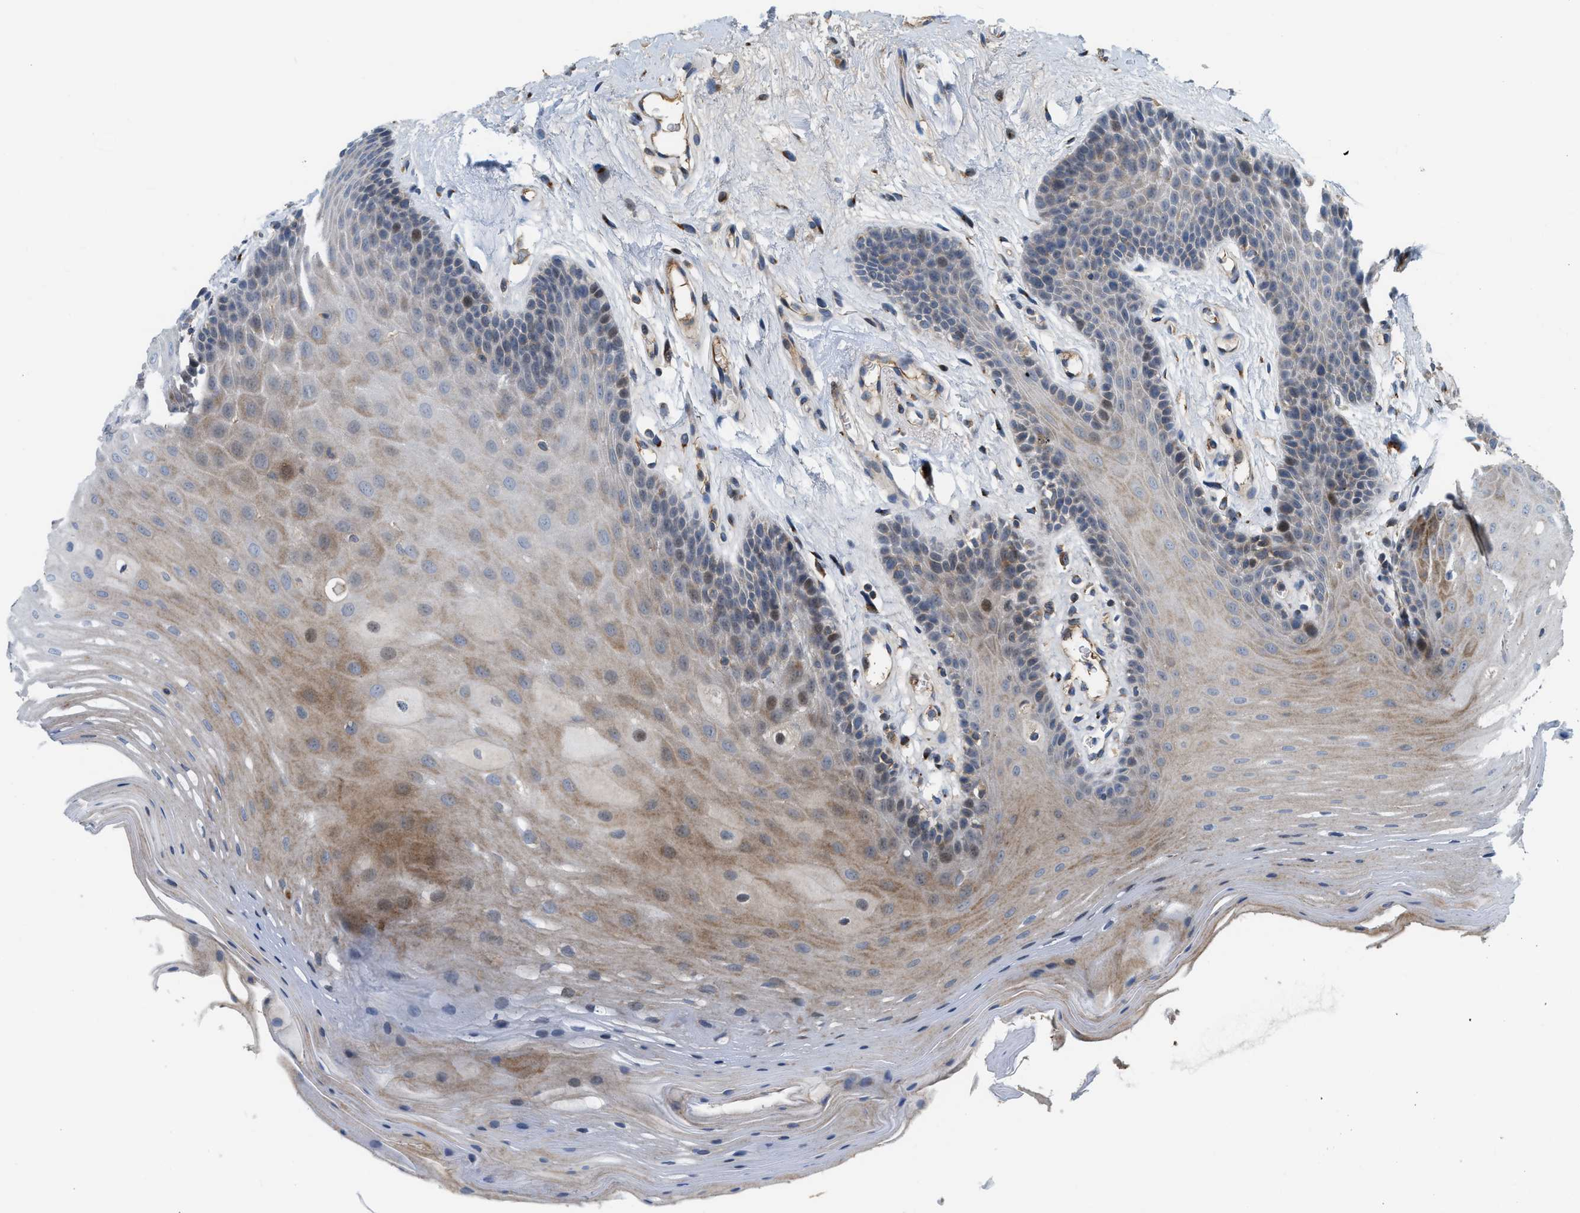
{"staining": {"intensity": "weak", "quantity": "<25%", "location": "cytoplasmic/membranous"}, "tissue": "oral mucosa", "cell_type": "Squamous epithelial cells", "image_type": "normal", "snomed": [{"axis": "morphology", "description": "Normal tissue, NOS"}, {"axis": "morphology", "description": "Squamous cell carcinoma, NOS"}, {"axis": "topography", "description": "Oral tissue"}, {"axis": "topography", "description": "Head-Neck"}], "caption": "This photomicrograph is of normal oral mucosa stained with IHC to label a protein in brown with the nuclei are counter-stained blue. There is no expression in squamous epithelial cells.", "gene": "DIPK1A", "patient": {"sex": "male", "age": 71}}